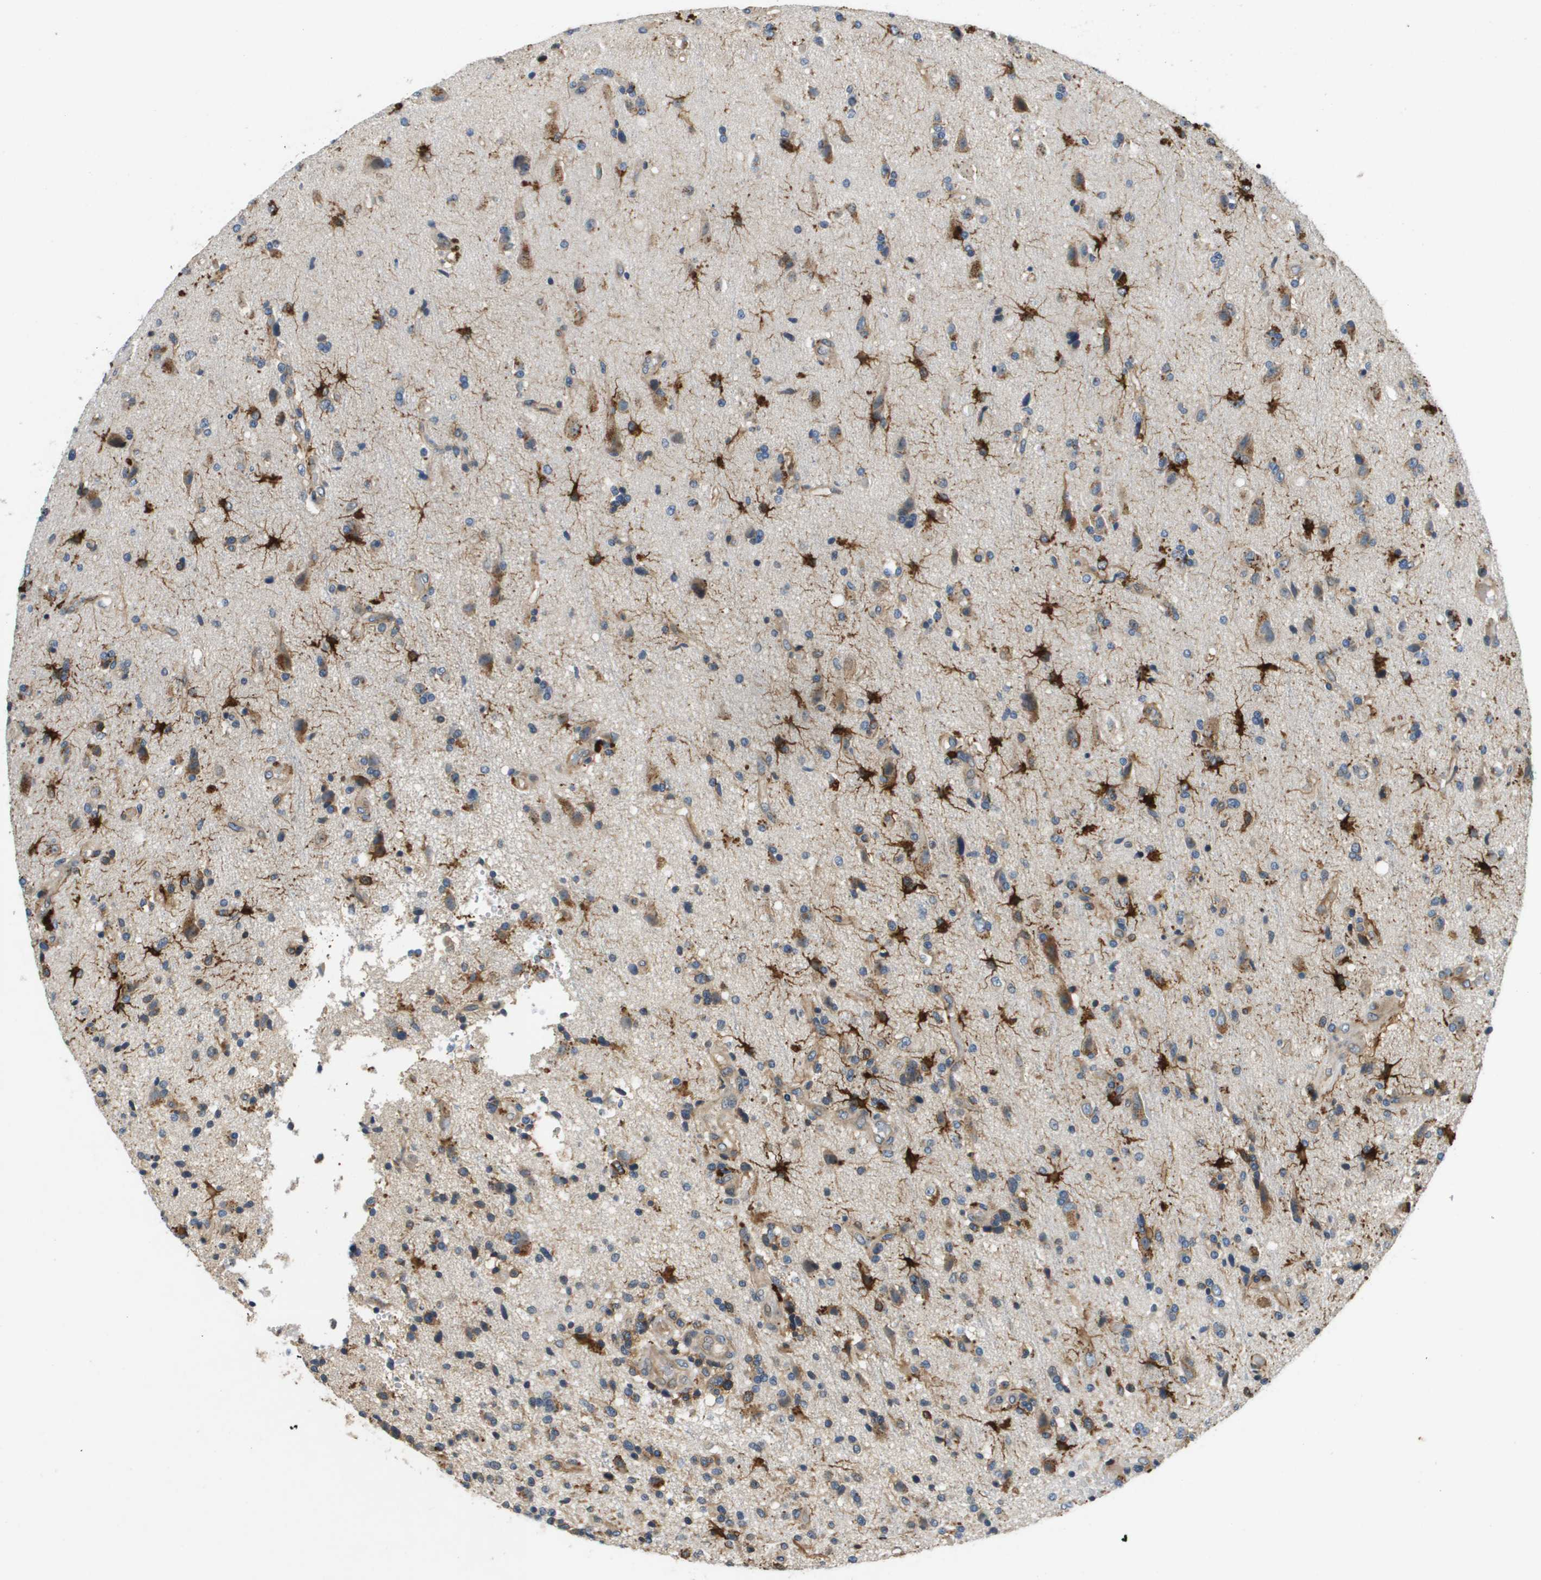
{"staining": {"intensity": "moderate", "quantity": "<25%", "location": "cytoplasmic/membranous"}, "tissue": "glioma", "cell_type": "Tumor cells", "image_type": "cancer", "snomed": [{"axis": "morphology", "description": "Glioma, malignant, High grade"}, {"axis": "topography", "description": "Brain"}], "caption": "IHC staining of glioma, which demonstrates low levels of moderate cytoplasmic/membranous staining in about <25% of tumor cells indicating moderate cytoplasmic/membranous protein expression. The staining was performed using DAB (brown) for protein detection and nuclei were counterstained in hematoxylin (blue).", "gene": "PGAP3", "patient": {"sex": "male", "age": 72}}